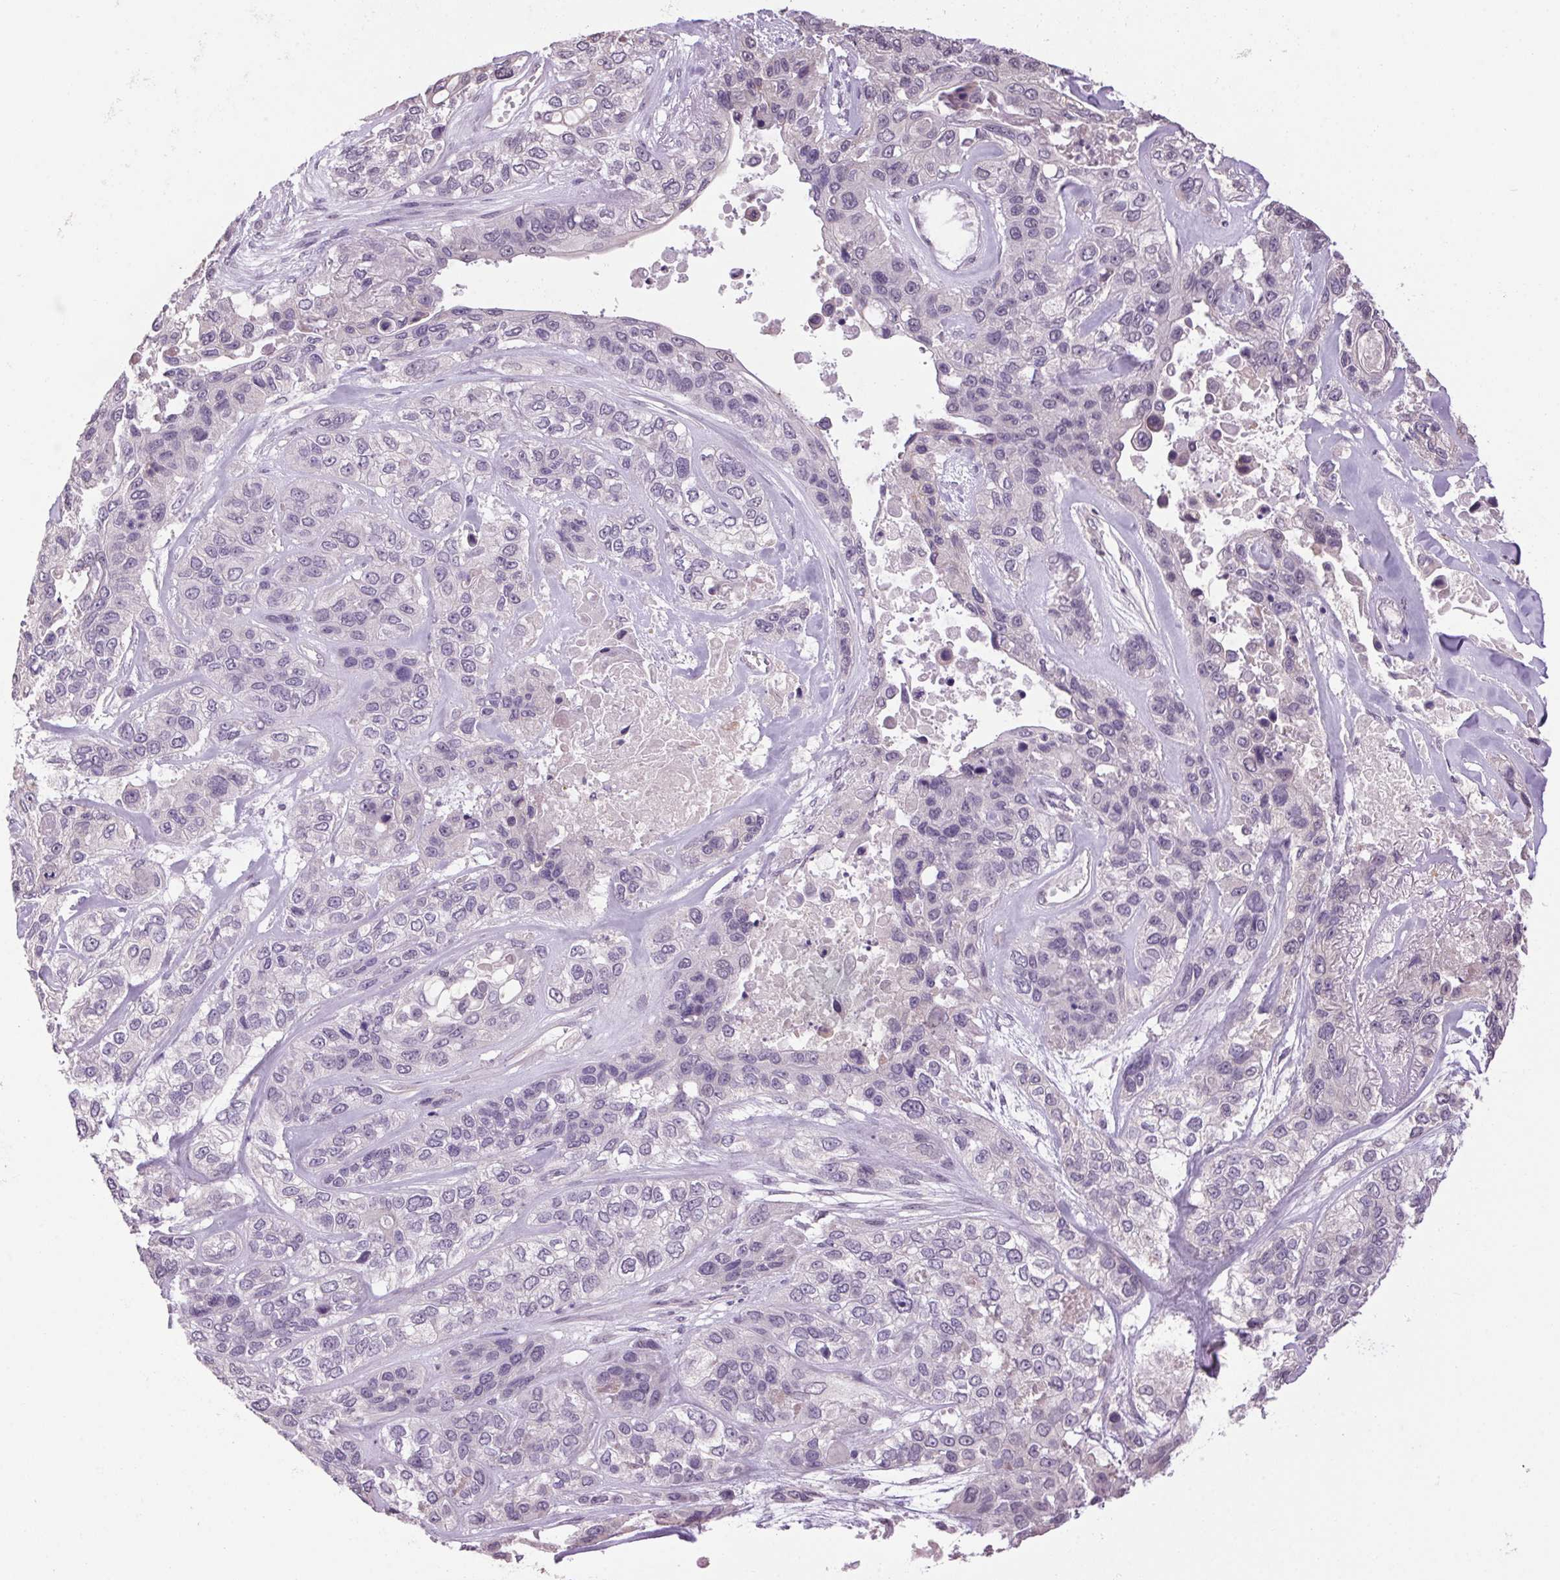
{"staining": {"intensity": "weak", "quantity": "<25%", "location": "cytoplasmic/membranous"}, "tissue": "lung cancer", "cell_type": "Tumor cells", "image_type": "cancer", "snomed": [{"axis": "morphology", "description": "Squamous cell carcinoma, NOS"}, {"axis": "topography", "description": "Lung"}], "caption": "Immunohistochemistry (IHC) photomicrograph of neoplastic tissue: lung cancer stained with DAB exhibits no significant protein staining in tumor cells. (DAB IHC, high magnification).", "gene": "VWA3B", "patient": {"sex": "female", "age": 70}}